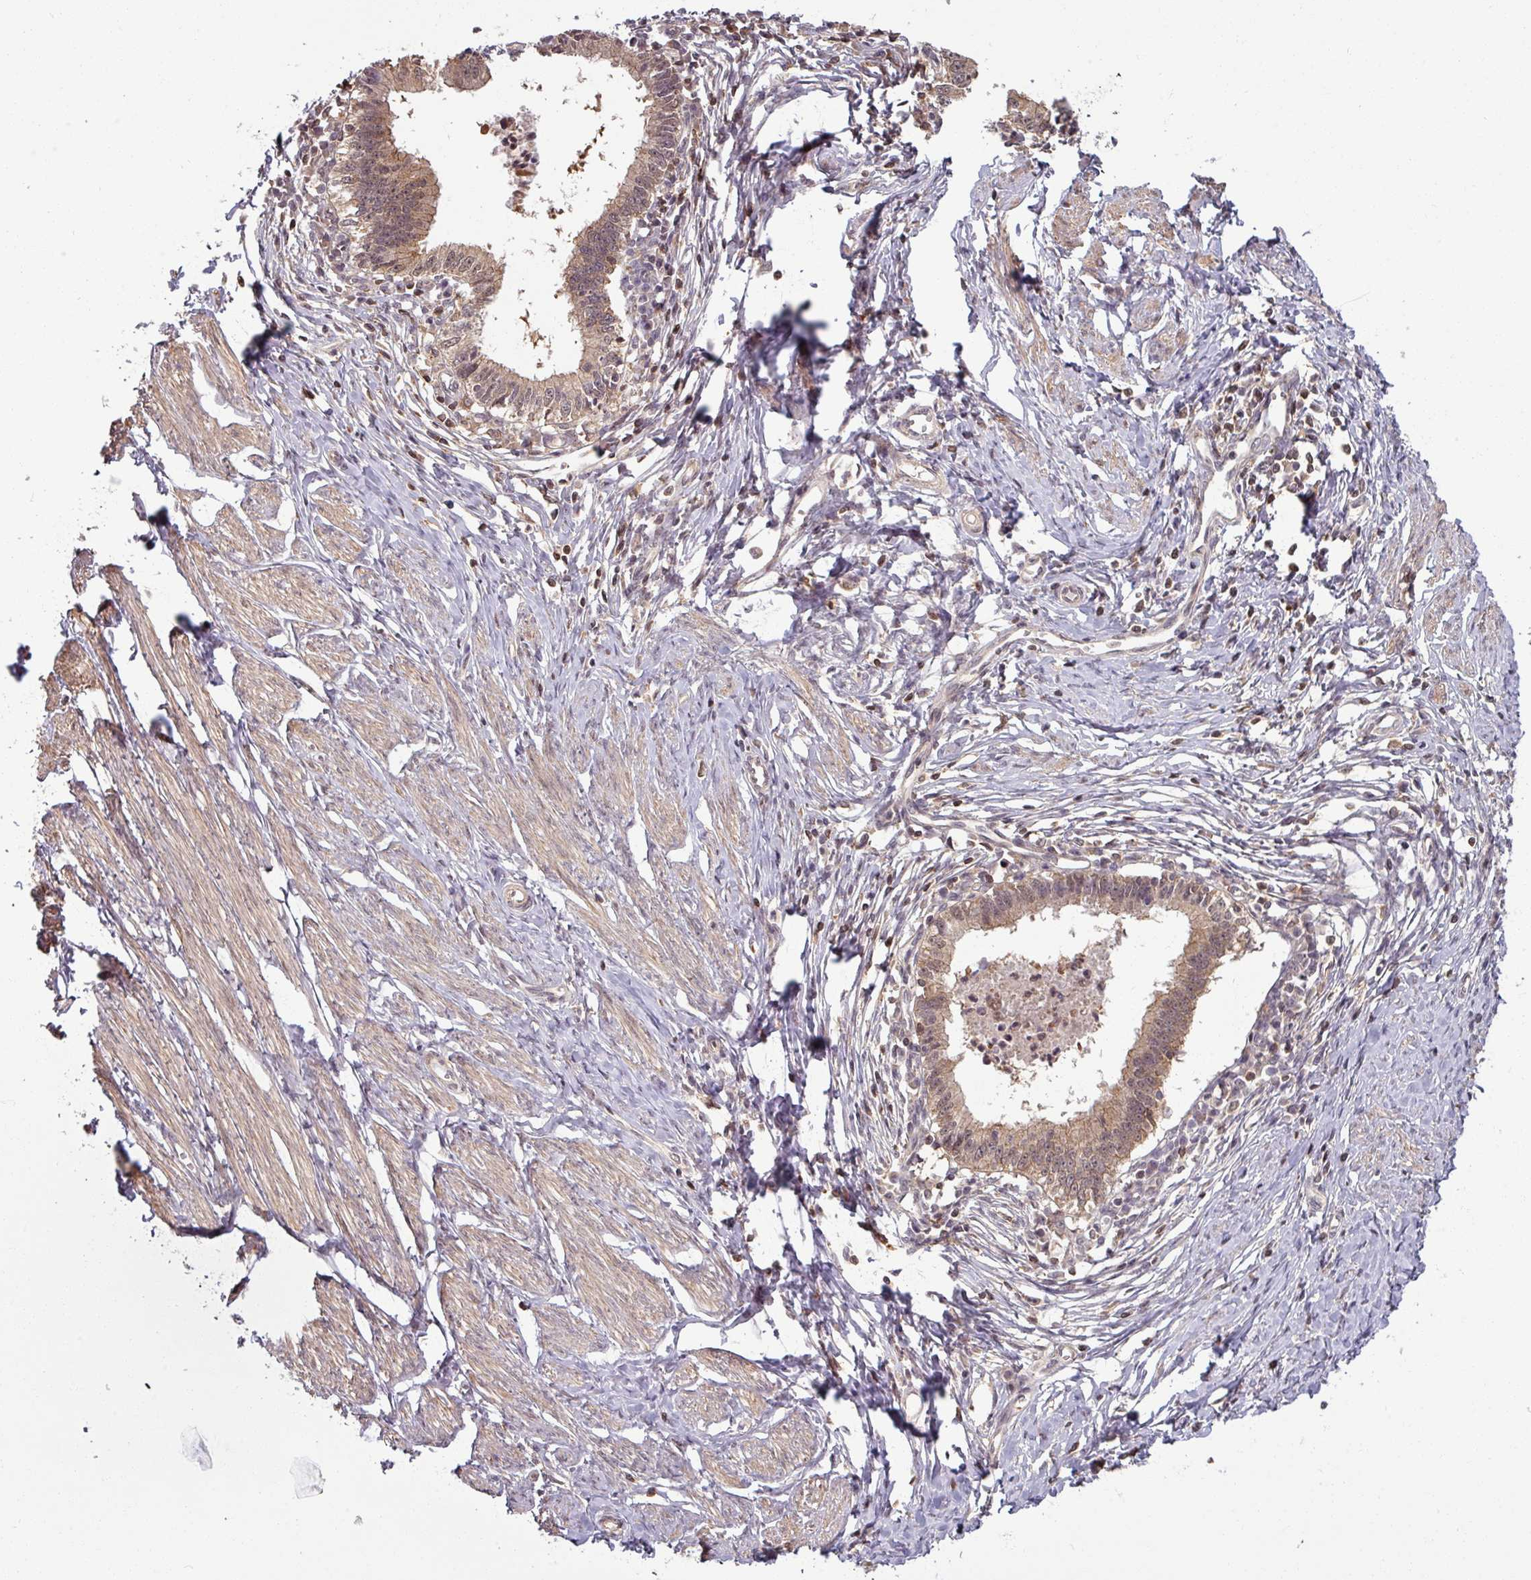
{"staining": {"intensity": "moderate", "quantity": ">75%", "location": "cytoplasmic/membranous"}, "tissue": "cervical cancer", "cell_type": "Tumor cells", "image_type": "cancer", "snomed": [{"axis": "morphology", "description": "Adenocarcinoma, NOS"}, {"axis": "topography", "description": "Cervix"}], "caption": "IHC staining of cervical adenocarcinoma, which shows medium levels of moderate cytoplasmic/membranous staining in about >75% of tumor cells indicating moderate cytoplasmic/membranous protein expression. The staining was performed using DAB (3,3'-diaminobenzidine) (brown) for protein detection and nuclei were counterstained in hematoxylin (blue).", "gene": "TUSC3", "patient": {"sex": "female", "age": 36}}